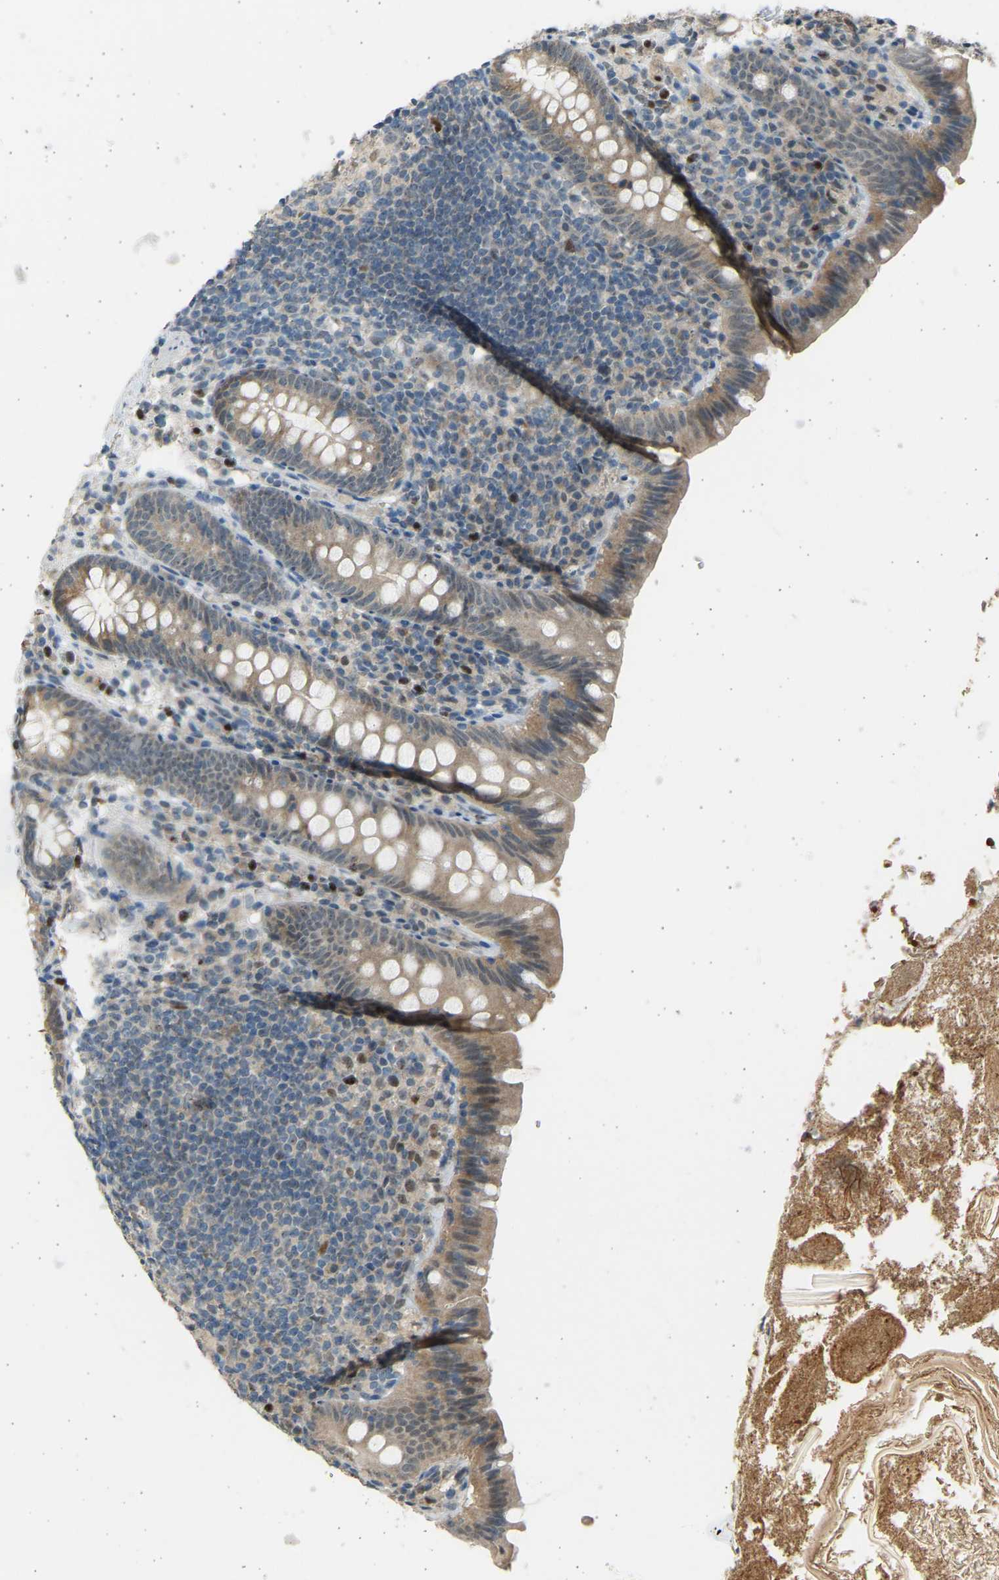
{"staining": {"intensity": "weak", "quantity": ">75%", "location": "cytoplasmic/membranous,nuclear"}, "tissue": "appendix", "cell_type": "Glandular cells", "image_type": "normal", "snomed": [{"axis": "morphology", "description": "Normal tissue, NOS"}, {"axis": "topography", "description": "Appendix"}], "caption": "The histopathology image reveals a brown stain indicating the presence of a protein in the cytoplasmic/membranous,nuclear of glandular cells in appendix.", "gene": "BIRC2", "patient": {"sex": "male", "age": 52}}